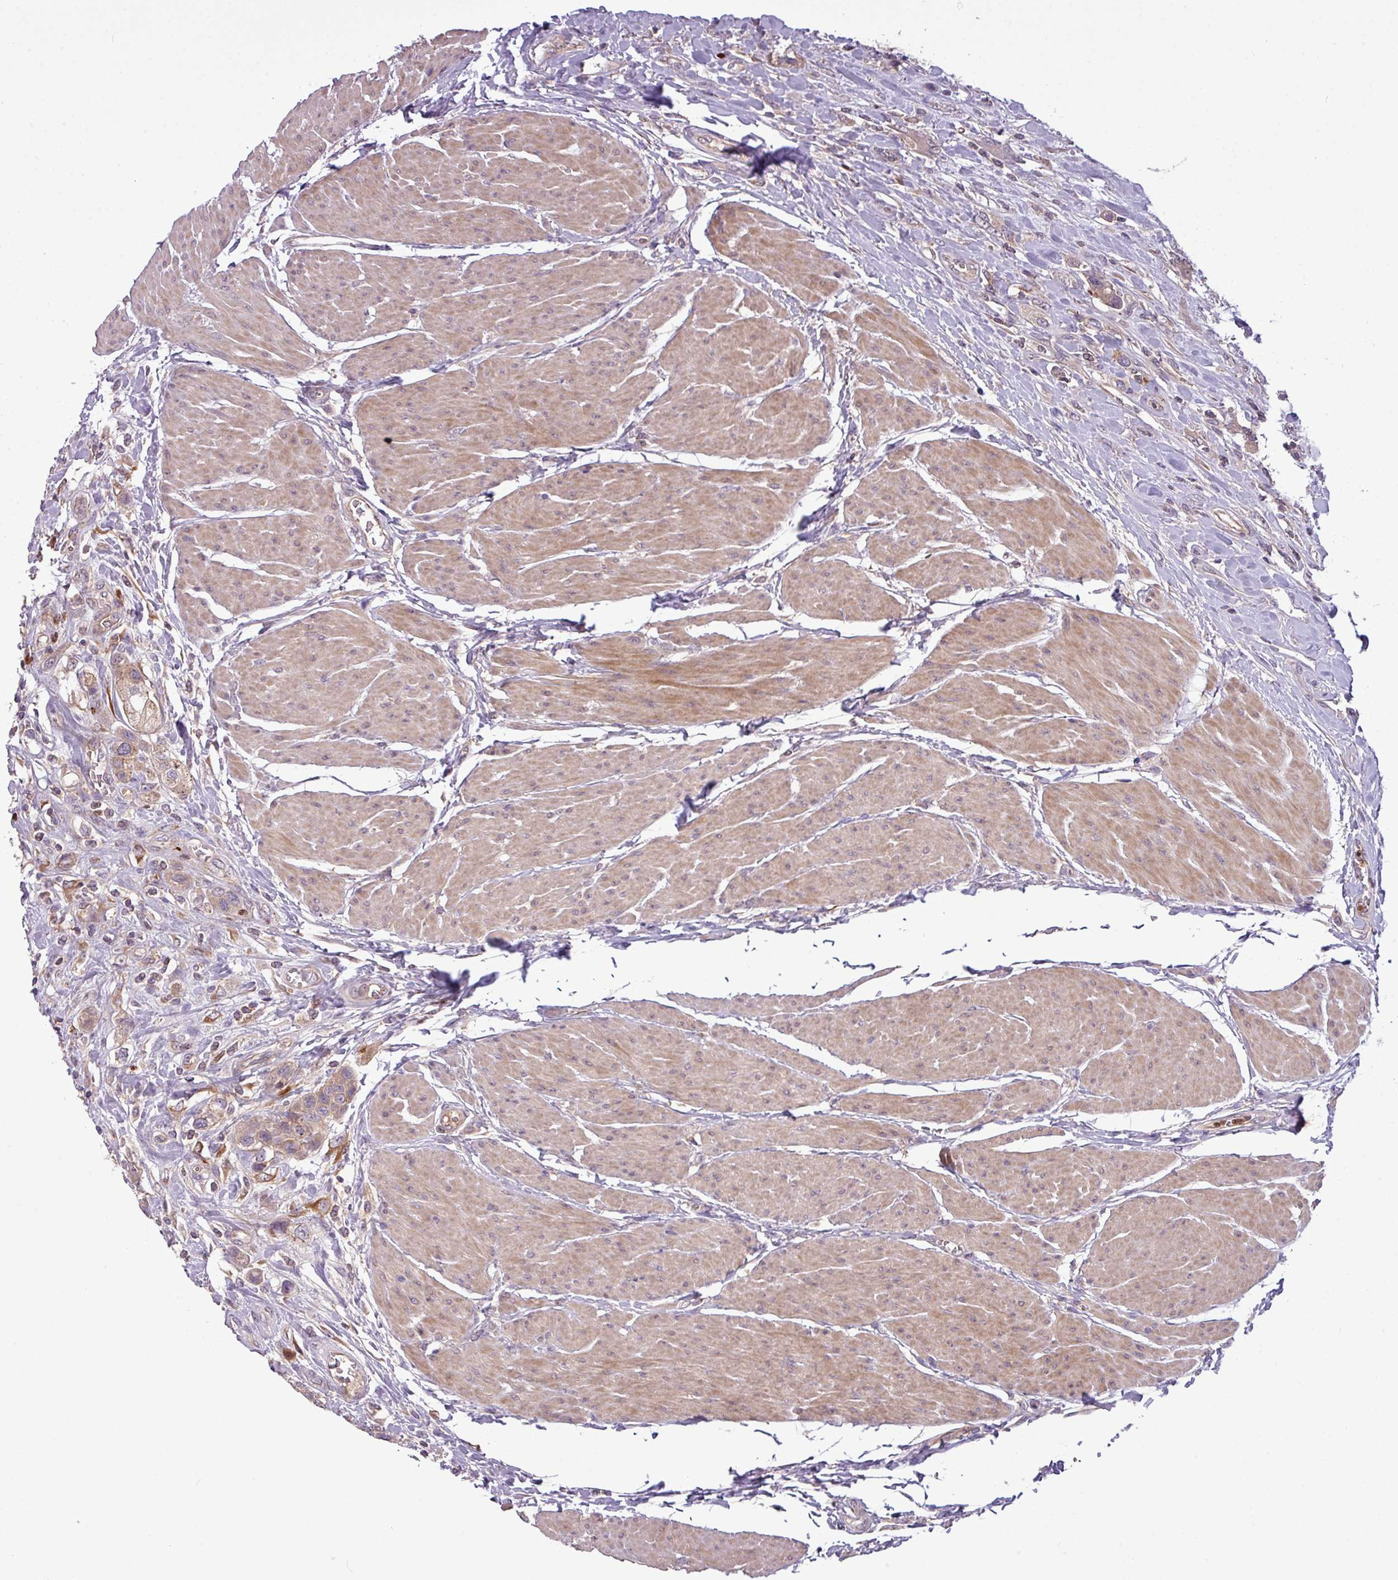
{"staining": {"intensity": "weak", "quantity": ">75%", "location": "cytoplasmic/membranous"}, "tissue": "urothelial cancer", "cell_type": "Tumor cells", "image_type": "cancer", "snomed": [{"axis": "morphology", "description": "Urothelial carcinoma, High grade"}, {"axis": "topography", "description": "Urinary bladder"}], "caption": "Tumor cells display low levels of weak cytoplasmic/membranous positivity in approximately >75% of cells in high-grade urothelial carcinoma.", "gene": "PAPLN", "patient": {"sex": "male", "age": 50}}